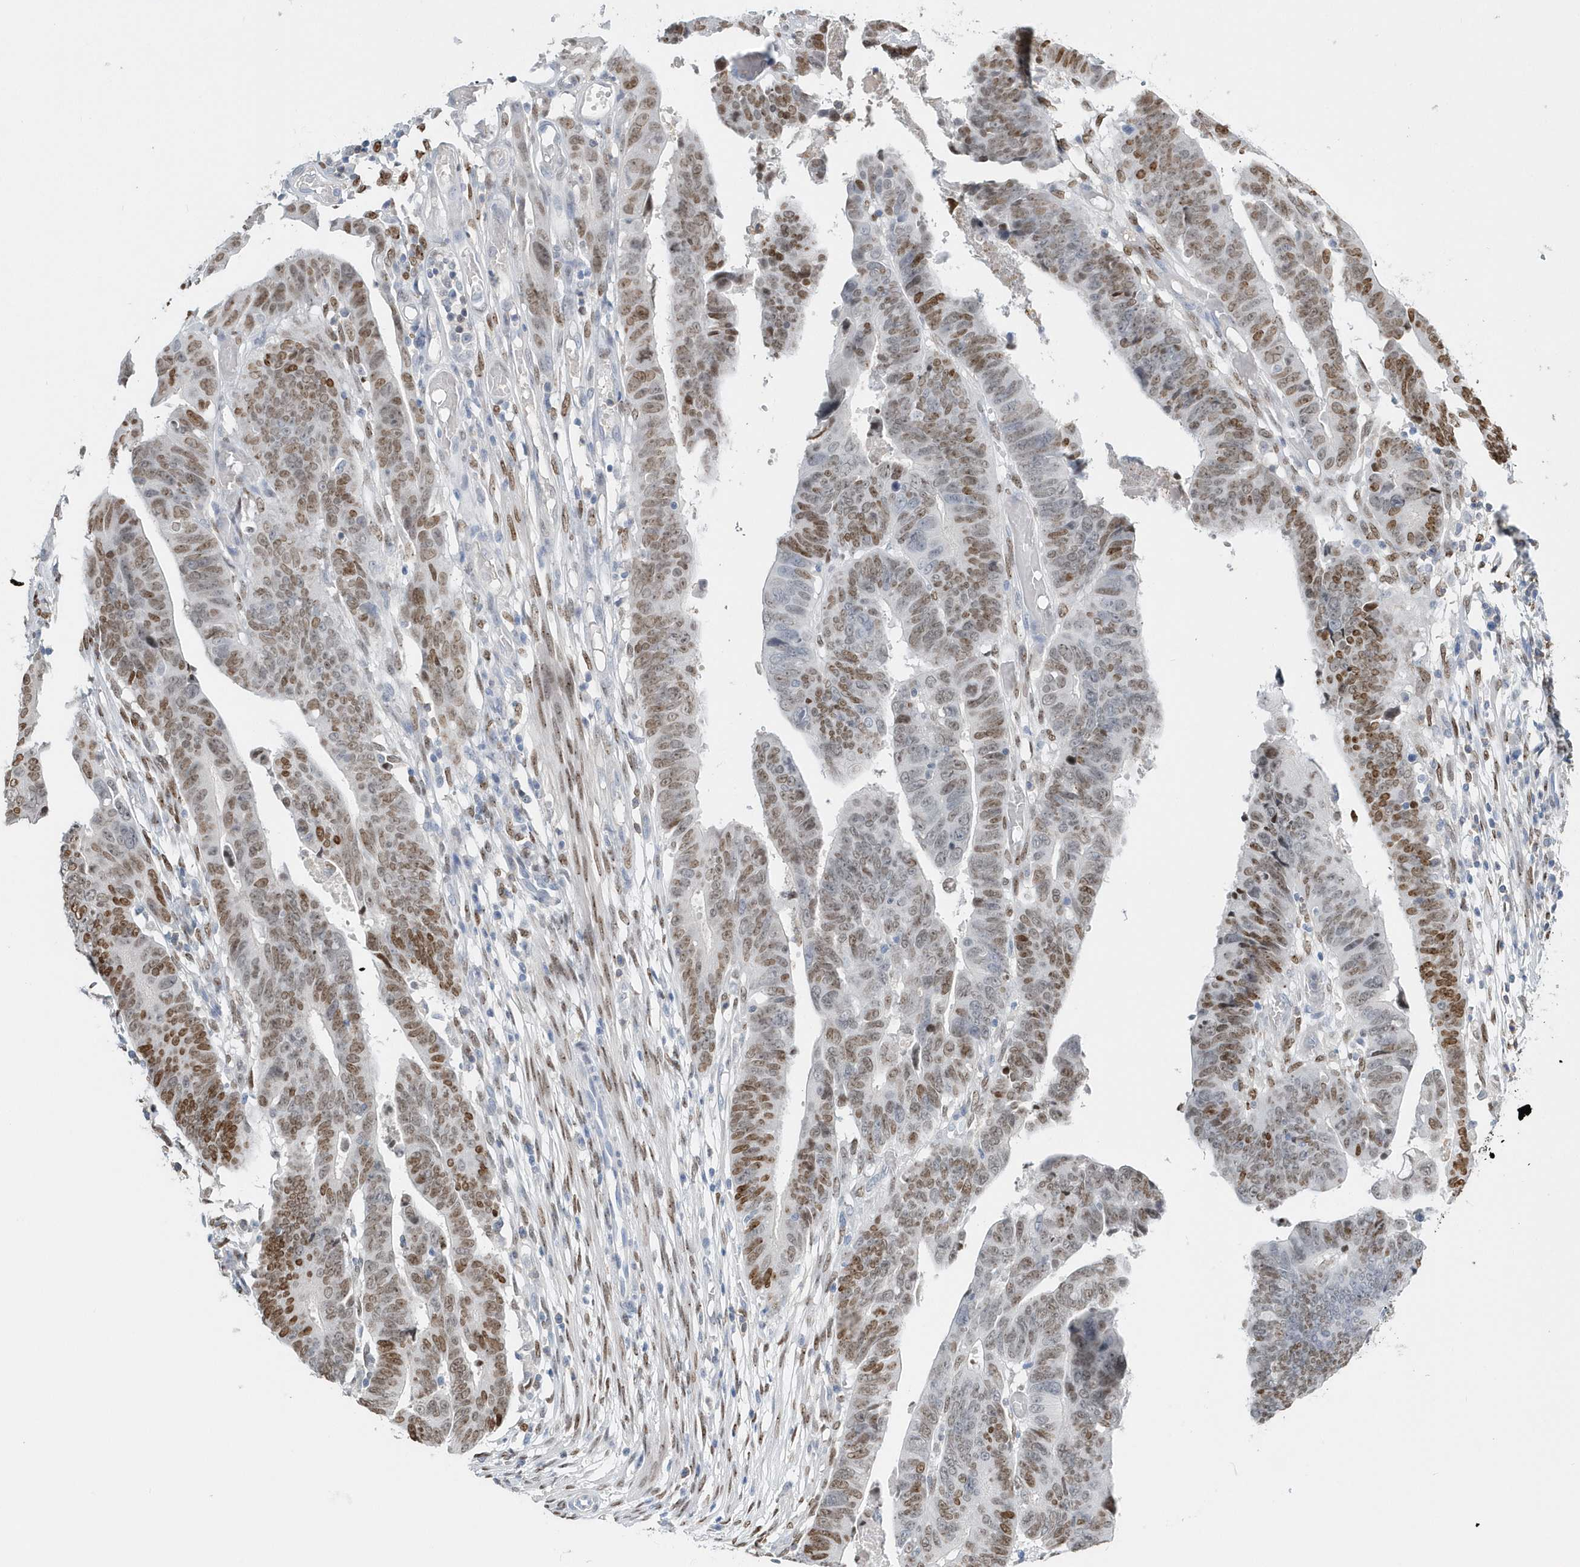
{"staining": {"intensity": "moderate", "quantity": "25%-75%", "location": "nuclear"}, "tissue": "colorectal cancer", "cell_type": "Tumor cells", "image_type": "cancer", "snomed": [{"axis": "morphology", "description": "Adenocarcinoma, NOS"}, {"axis": "topography", "description": "Rectum"}], "caption": "Colorectal cancer tissue shows moderate nuclear staining in approximately 25%-75% of tumor cells, visualized by immunohistochemistry. (IHC, brightfield microscopy, high magnification).", "gene": "MACROH2A2", "patient": {"sex": "female", "age": 65}}